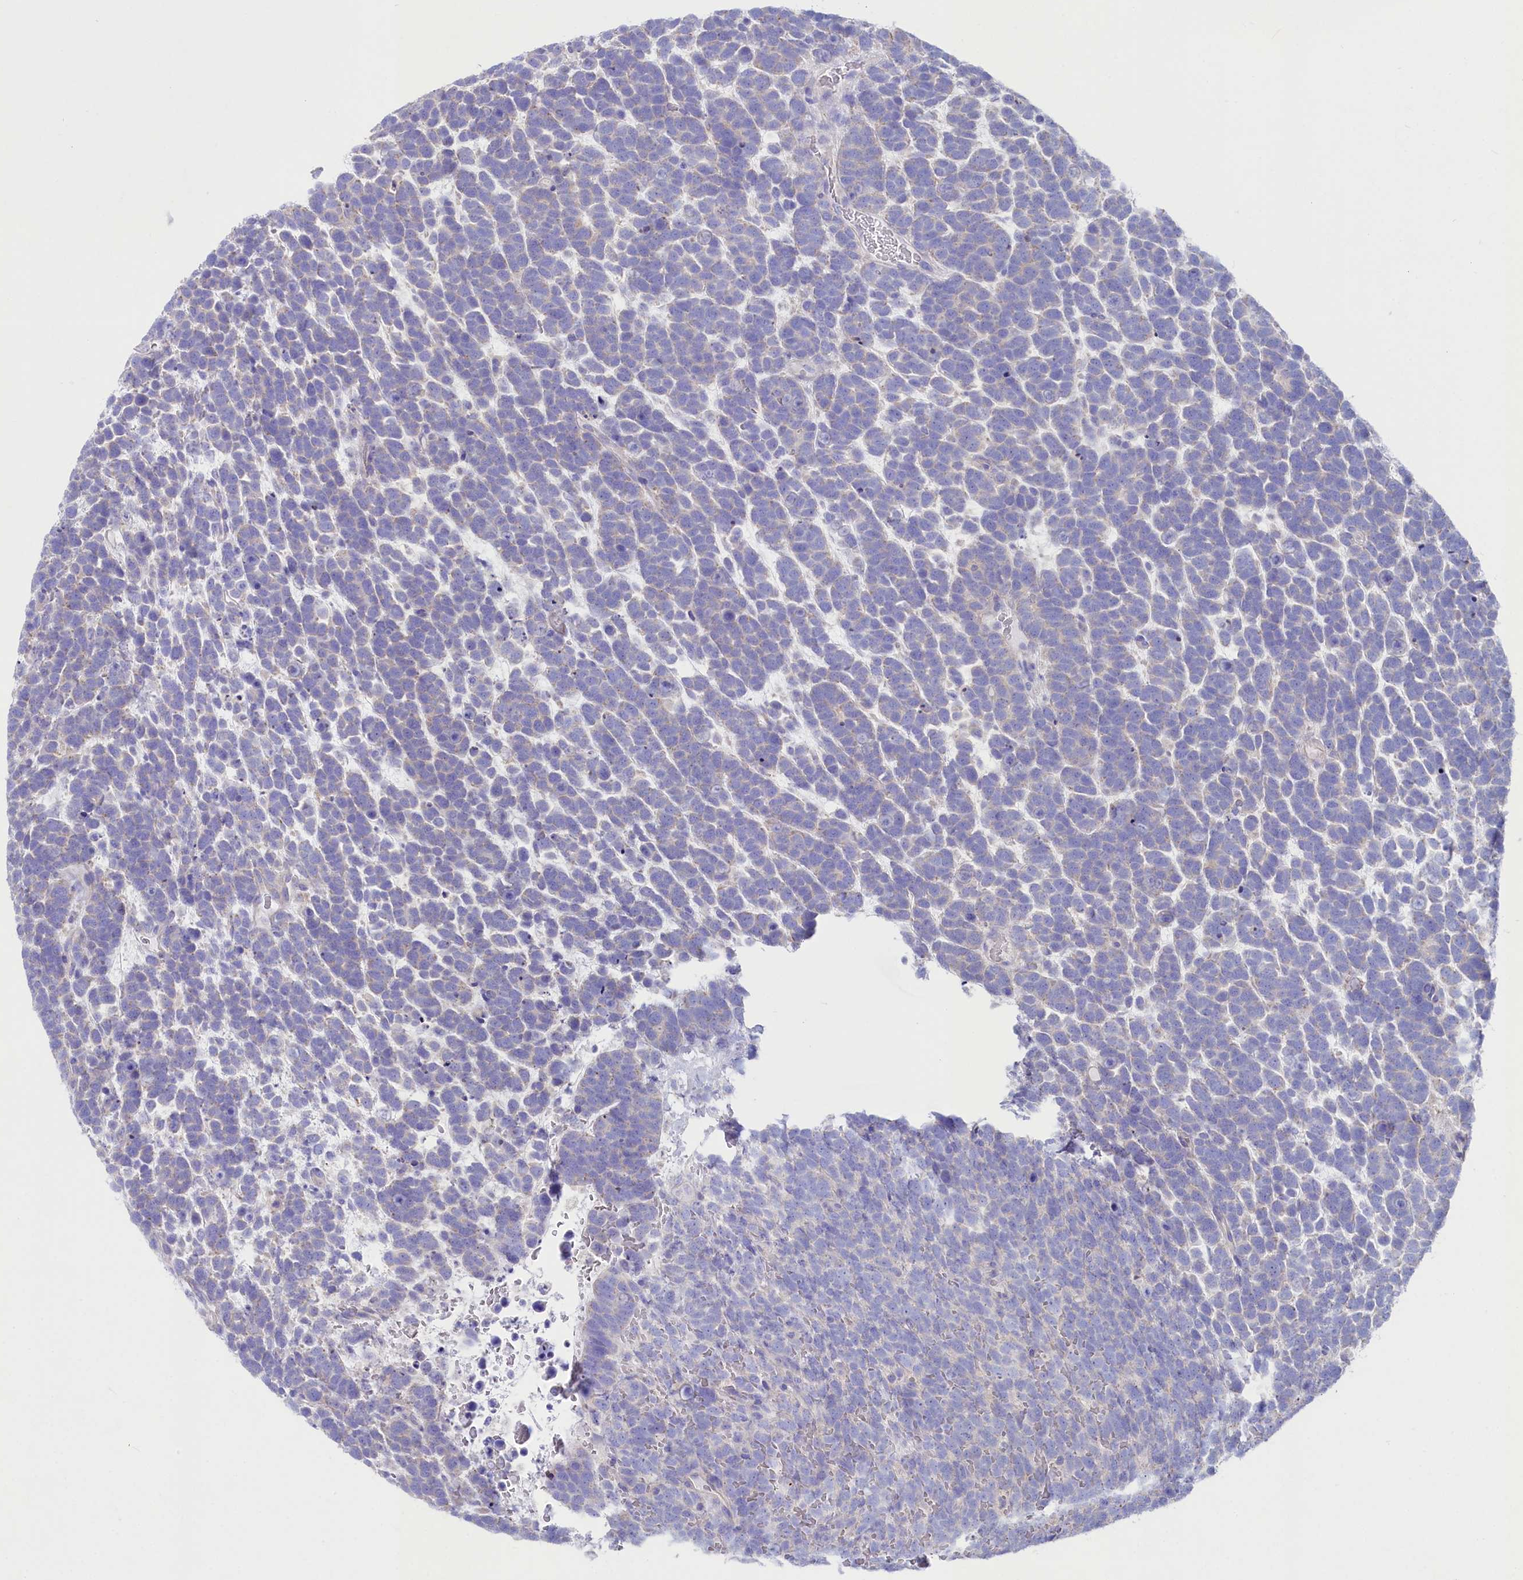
{"staining": {"intensity": "negative", "quantity": "none", "location": "none"}, "tissue": "urothelial cancer", "cell_type": "Tumor cells", "image_type": "cancer", "snomed": [{"axis": "morphology", "description": "Urothelial carcinoma, High grade"}, {"axis": "topography", "description": "Urinary bladder"}], "caption": "Immunohistochemistry (IHC) of urothelial cancer demonstrates no expression in tumor cells. (Brightfield microscopy of DAB immunohistochemistry at high magnification).", "gene": "VPS26B", "patient": {"sex": "female", "age": 82}}